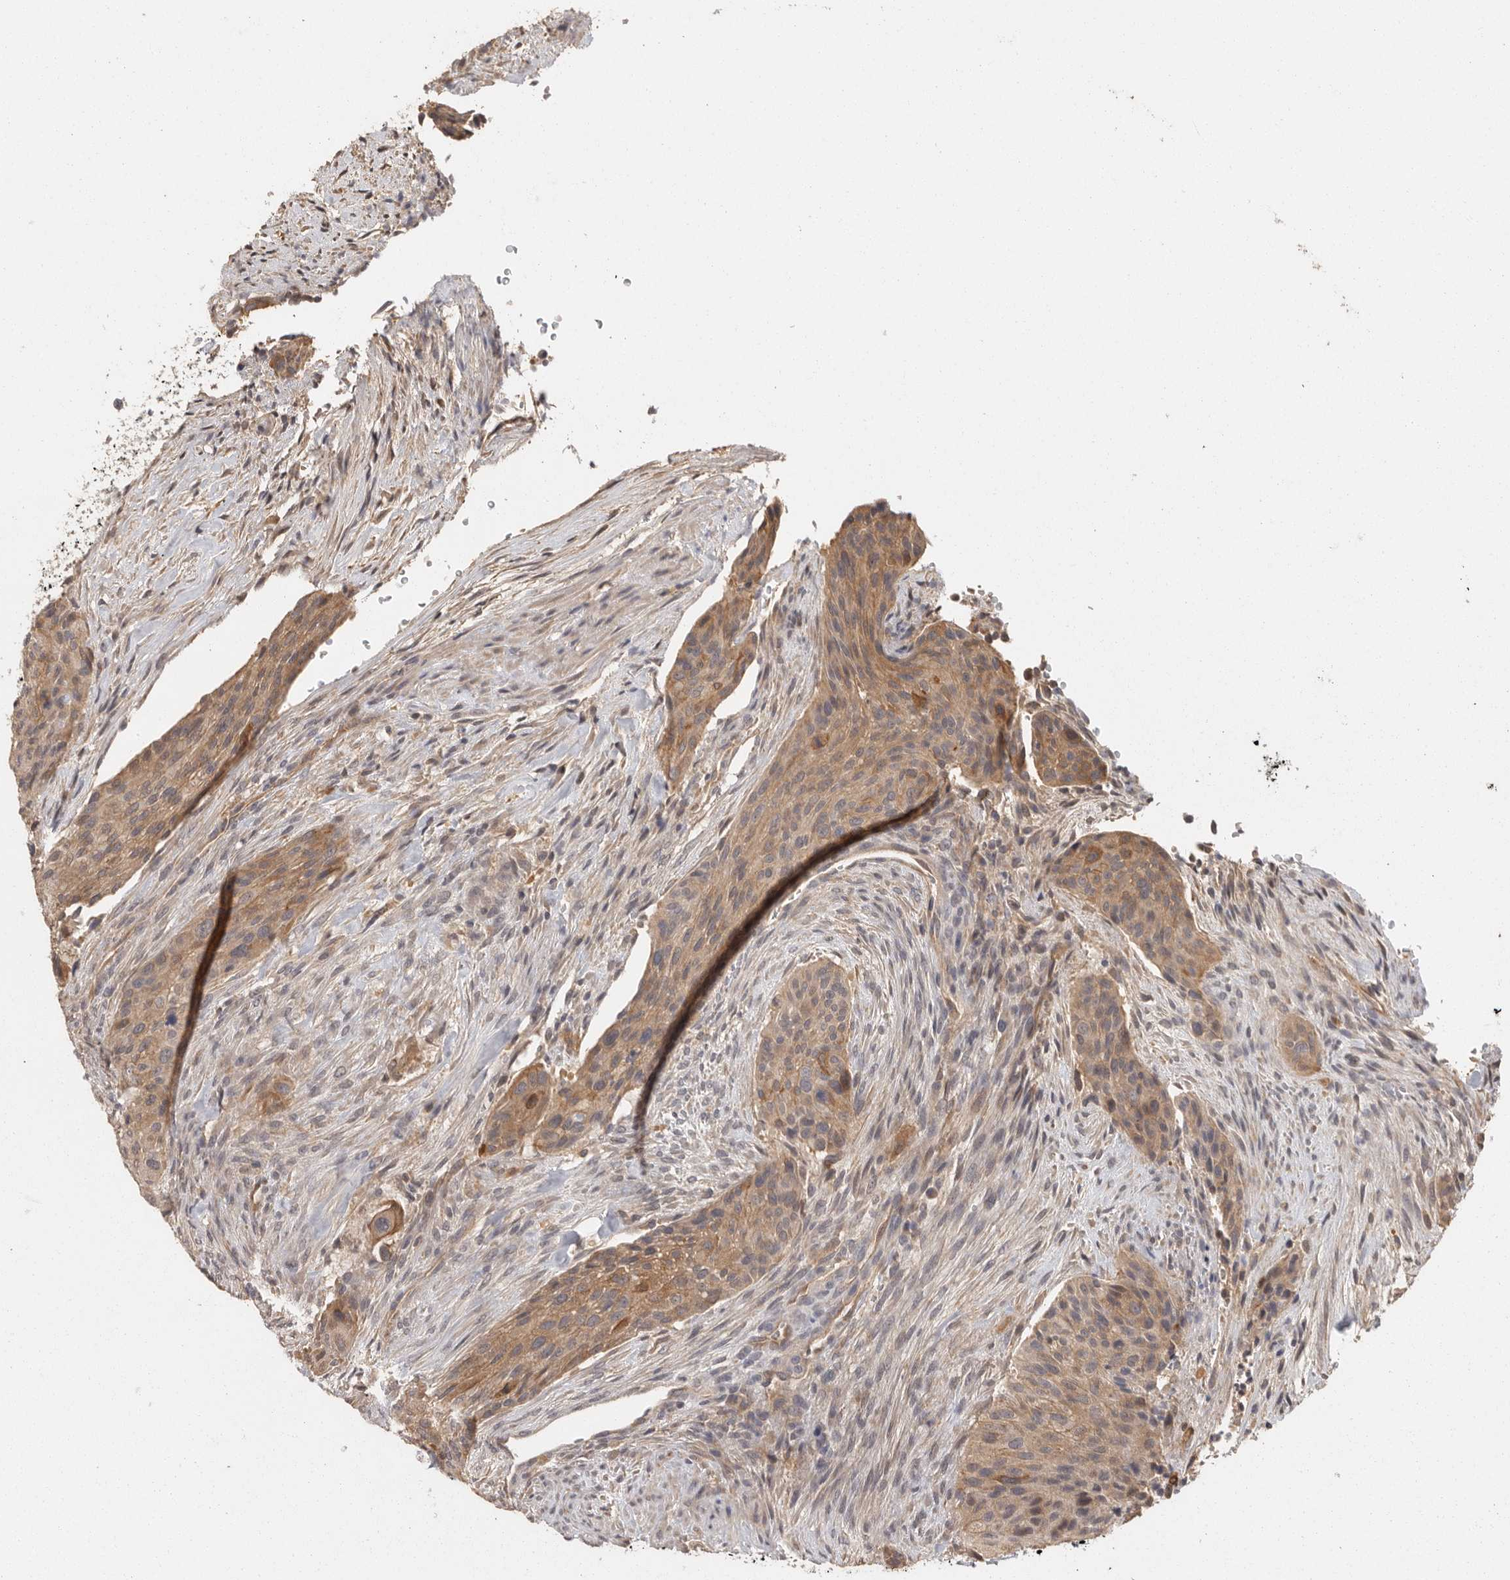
{"staining": {"intensity": "moderate", "quantity": ">75%", "location": "cytoplasmic/membranous"}, "tissue": "urothelial cancer", "cell_type": "Tumor cells", "image_type": "cancer", "snomed": [{"axis": "morphology", "description": "Urothelial carcinoma, High grade"}, {"axis": "topography", "description": "Urinary bladder"}], "caption": "Protein analysis of high-grade urothelial carcinoma tissue displays moderate cytoplasmic/membranous staining in about >75% of tumor cells.", "gene": "BAIAP2", "patient": {"sex": "male", "age": 35}}